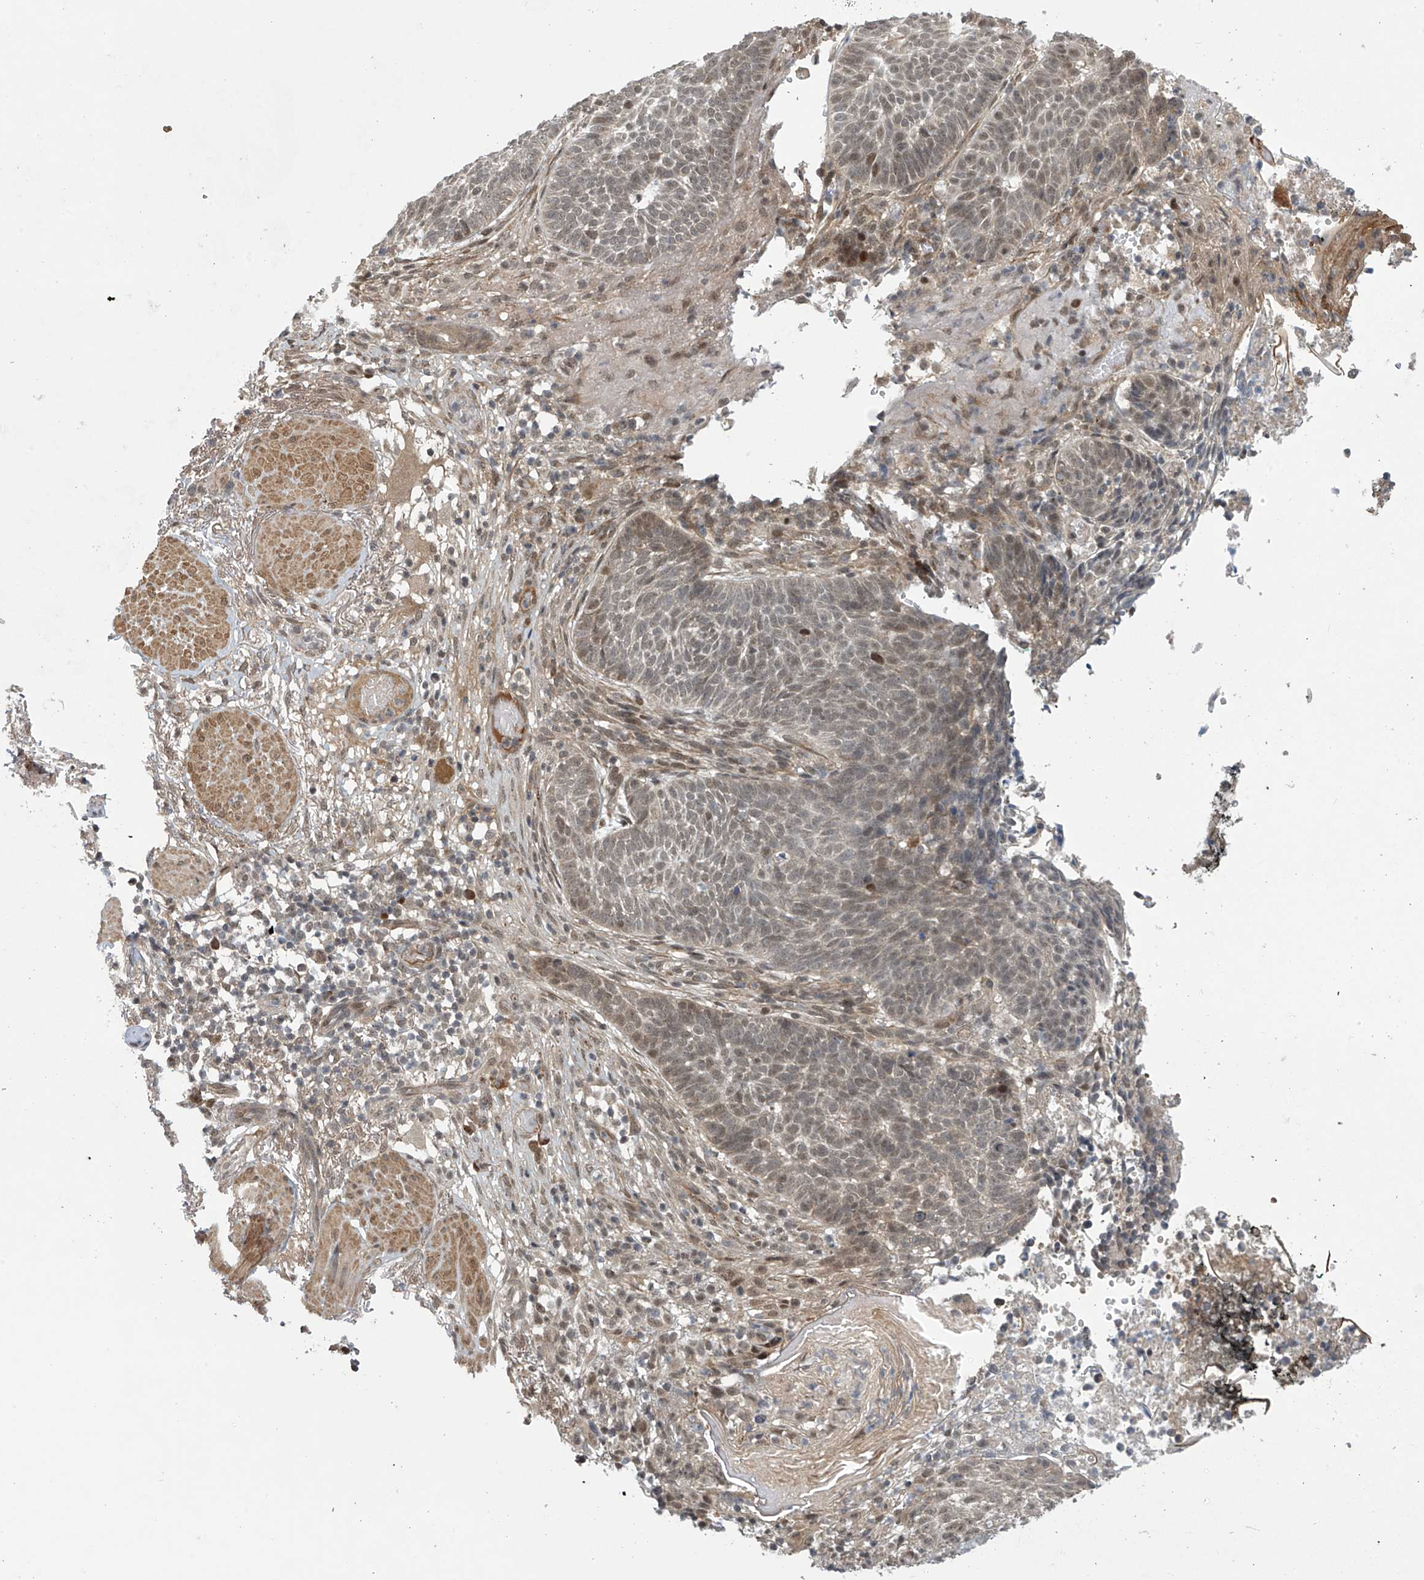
{"staining": {"intensity": "weak", "quantity": "25%-75%", "location": "nuclear"}, "tissue": "skin cancer", "cell_type": "Tumor cells", "image_type": "cancer", "snomed": [{"axis": "morphology", "description": "Normal tissue, NOS"}, {"axis": "morphology", "description": "Basal cell carcinoma"}, {"axis": "topography", "description": "Skin"}], "caption": "A high-resolution photomicrograph shows immunohistochemistry staining of basal cell carcinoma (skin), which shows weak nuclear expression in about 25%-75% of tumor cells.", "gene": "ABHD13", "patient": {"sex": "male", "age": 64}}